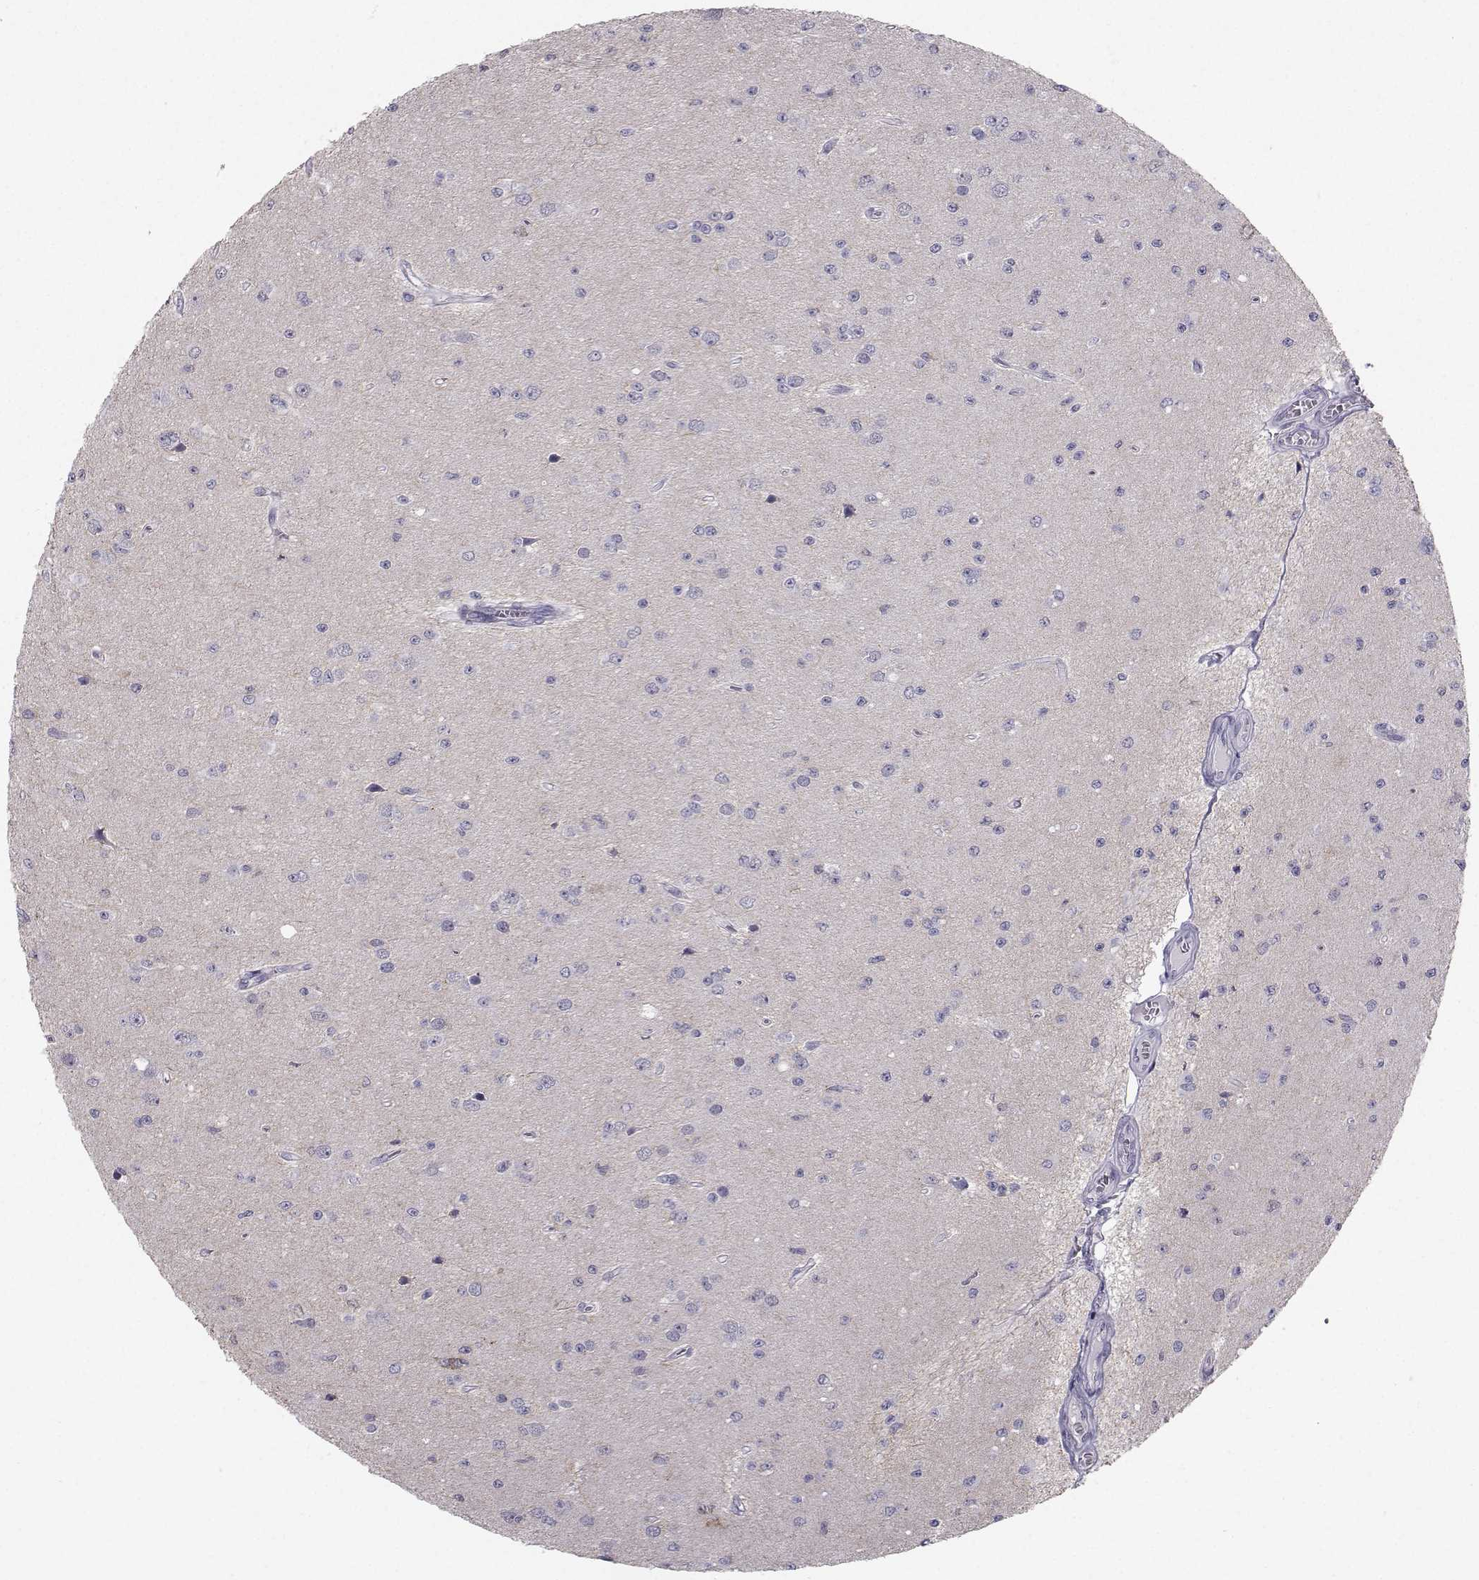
{"staining": {"intensity": "negative", "quantity": "none", "location": "none"}, "tissue": "glioma", "cell_type": "Tumor cells", "image_type": "cancer", "snomed": [{"axis": "morphology", "description": "Glioma, malignant, Low grade"}, {"axis": "topography", "description": "Brain"}], "caption": "An IHC image of malignant low-grade glioma is shown. There is no staining in tumor cells of malignant low-grade glioma.", "gene": "SPDYE4", "patient": {"sex": "female", "age": 45}}